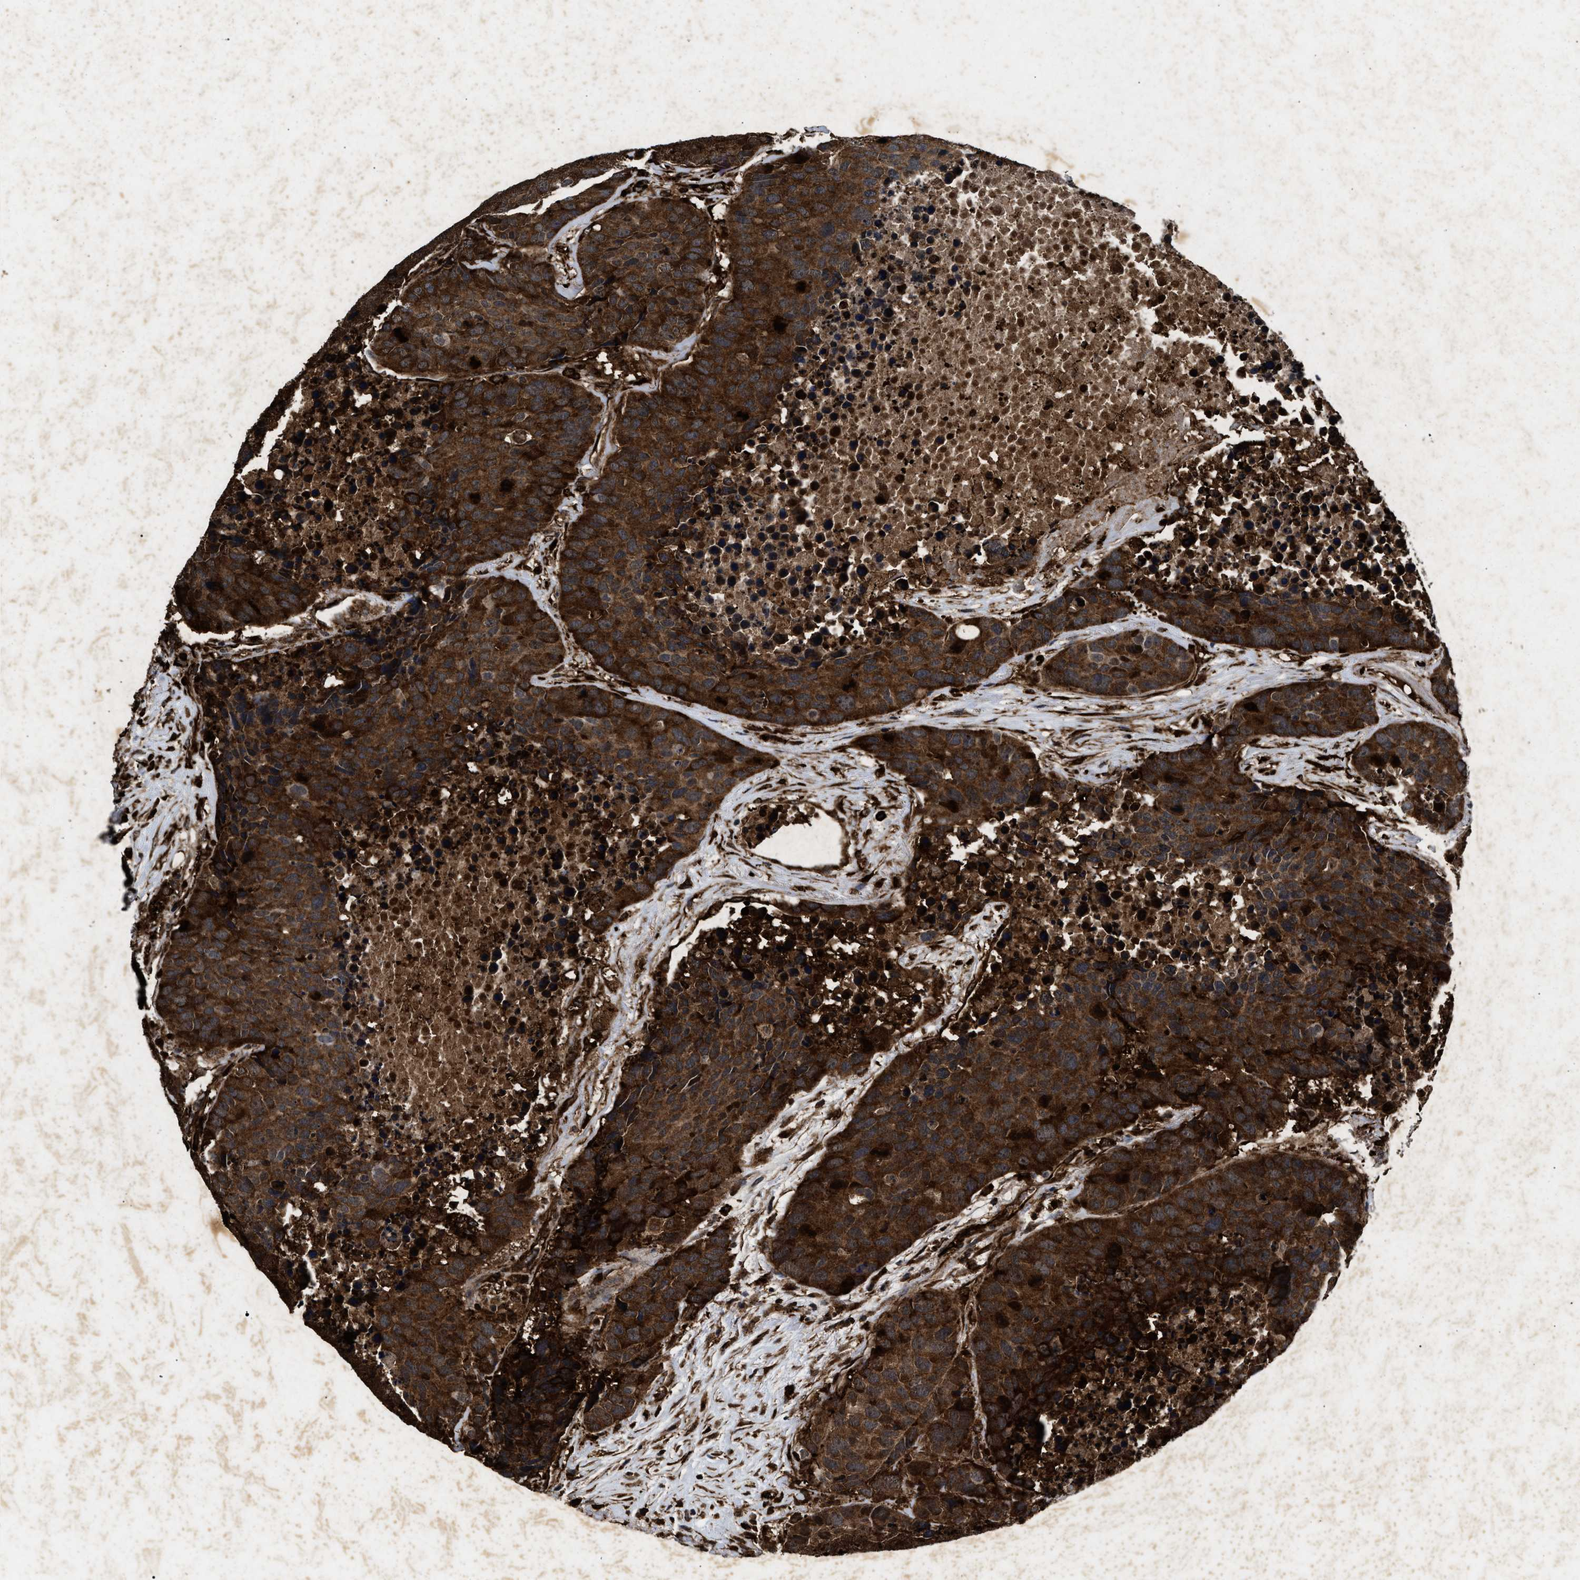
{"staining": {"intensity": "strong", "quantity": ">75%", "location": "cytoplasmic/membranous"}, "tissue": "carcinoid", "cell_type": "Tumor cells", "image_type": "cancer", "snomed": [{"axis": "morphology", "description": "Carcinoid, malignant, NOS"}, {"axis": "topography", "description": "Lung"}], "caption": "Strong cytoplasmic/membranous protein expression is identified in about >75% of tumor cells in carcinoid. The staining was performed using DAB (3,3'-diaminobenzidine), with brown indicating positive protein expression. Nuclei are stained blue with hematoxylin.", "gene": "ACOX1", "patient": {"sex": "male", "age": 60}}